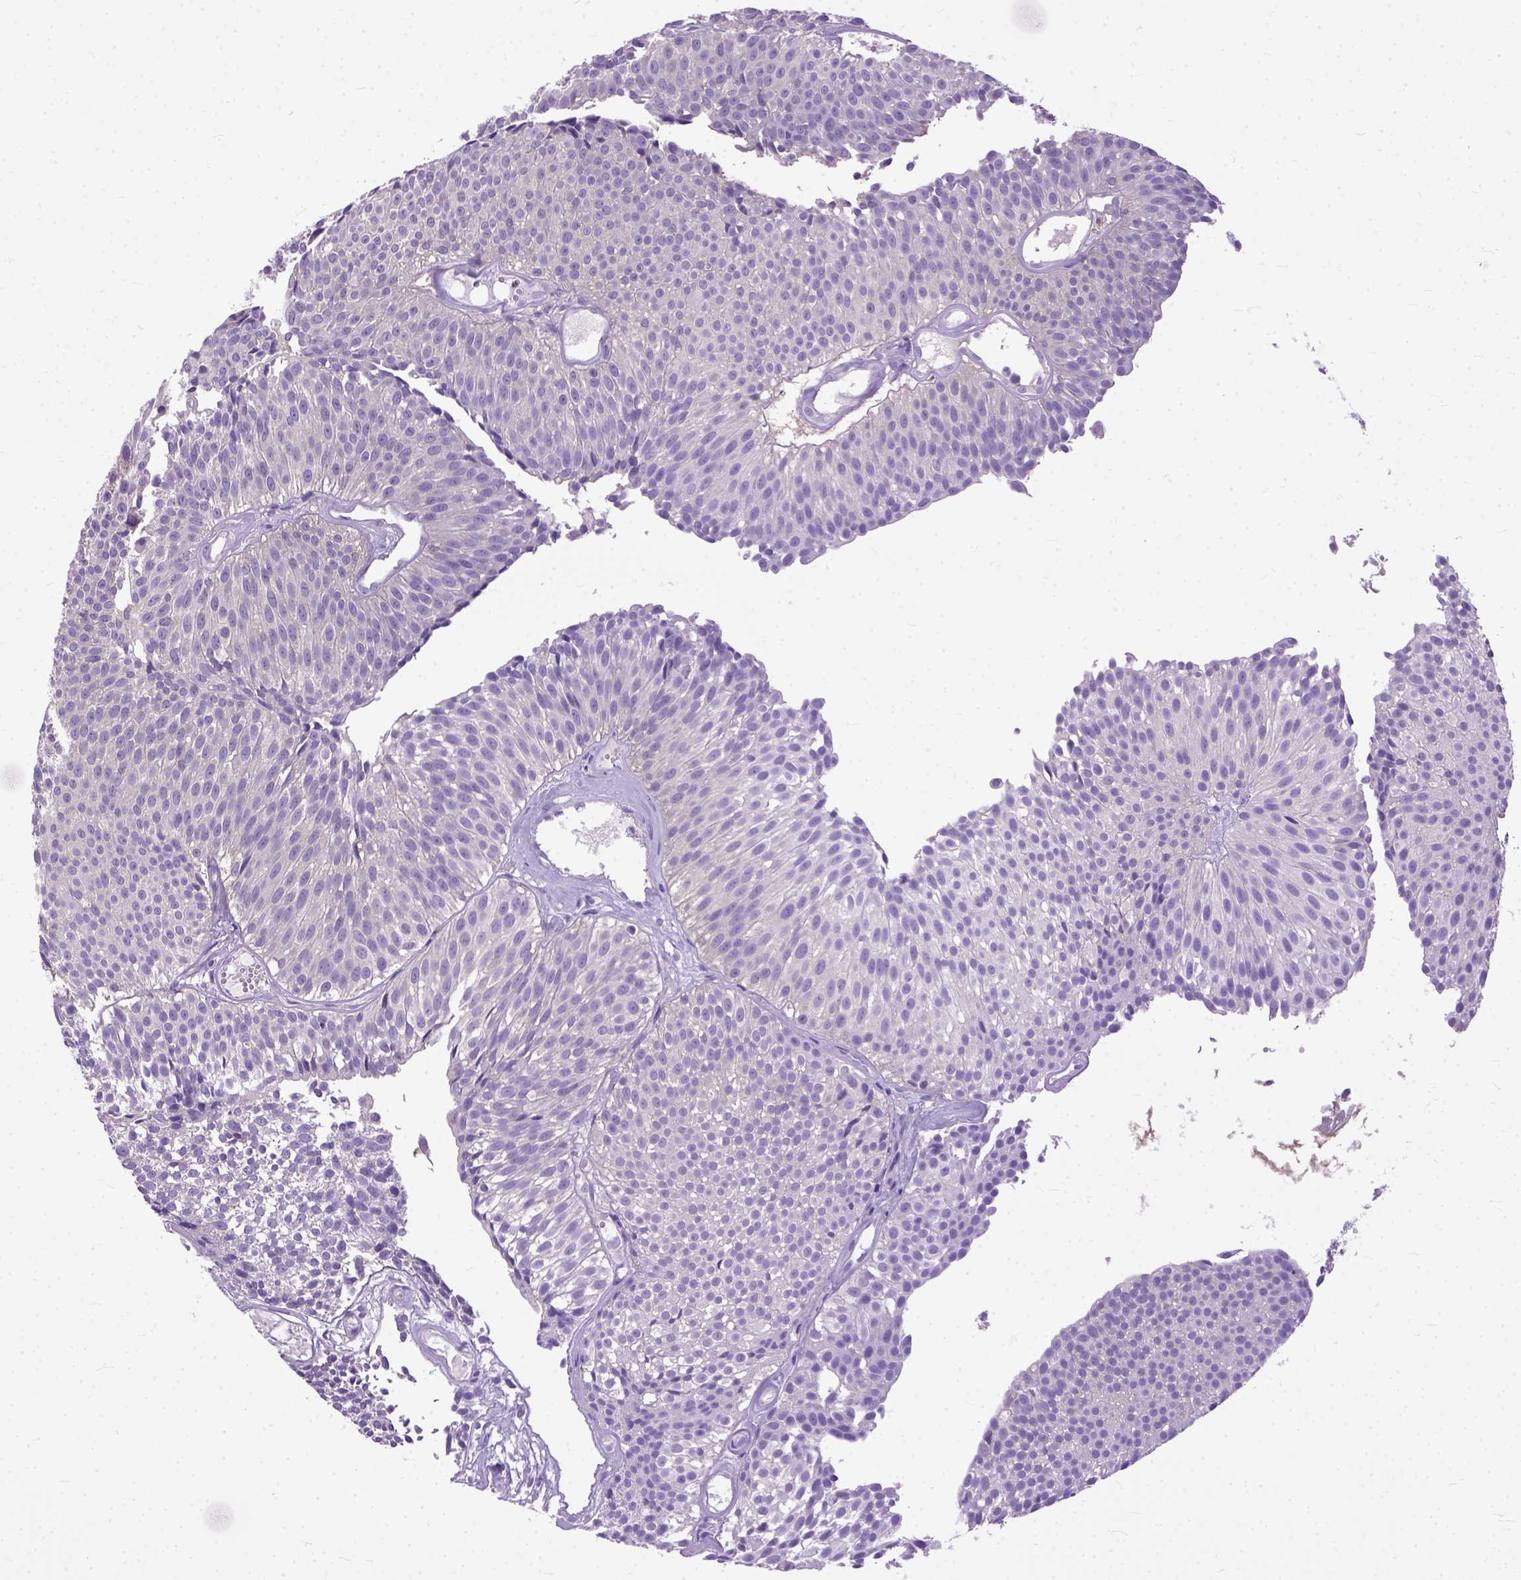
{"staining": {"intensity": "negative", "quantity": "none", "location": "none"}, "tissue": "urothelial cancer", "cell_type": "Tumor cells", "image_type": "cancer", "snomed": [{"axis": "morphology", "description": "Urothelial carcinoma, Low grade"}, {"axis": "topography", "description": "Urinary bladder"}], "caption": "Immunohistochemistry image of neoplastic tissue: low-grade urothelial carcinoma stained with DAB (3,3'-diaminobenzidine) reveals no significant protein positivity in tumor cells. (DAB immunohistochemistry with hematoxylin counter stain).", "gene": "NAMPT", "patient": {"sex": "male", "age": 63}}